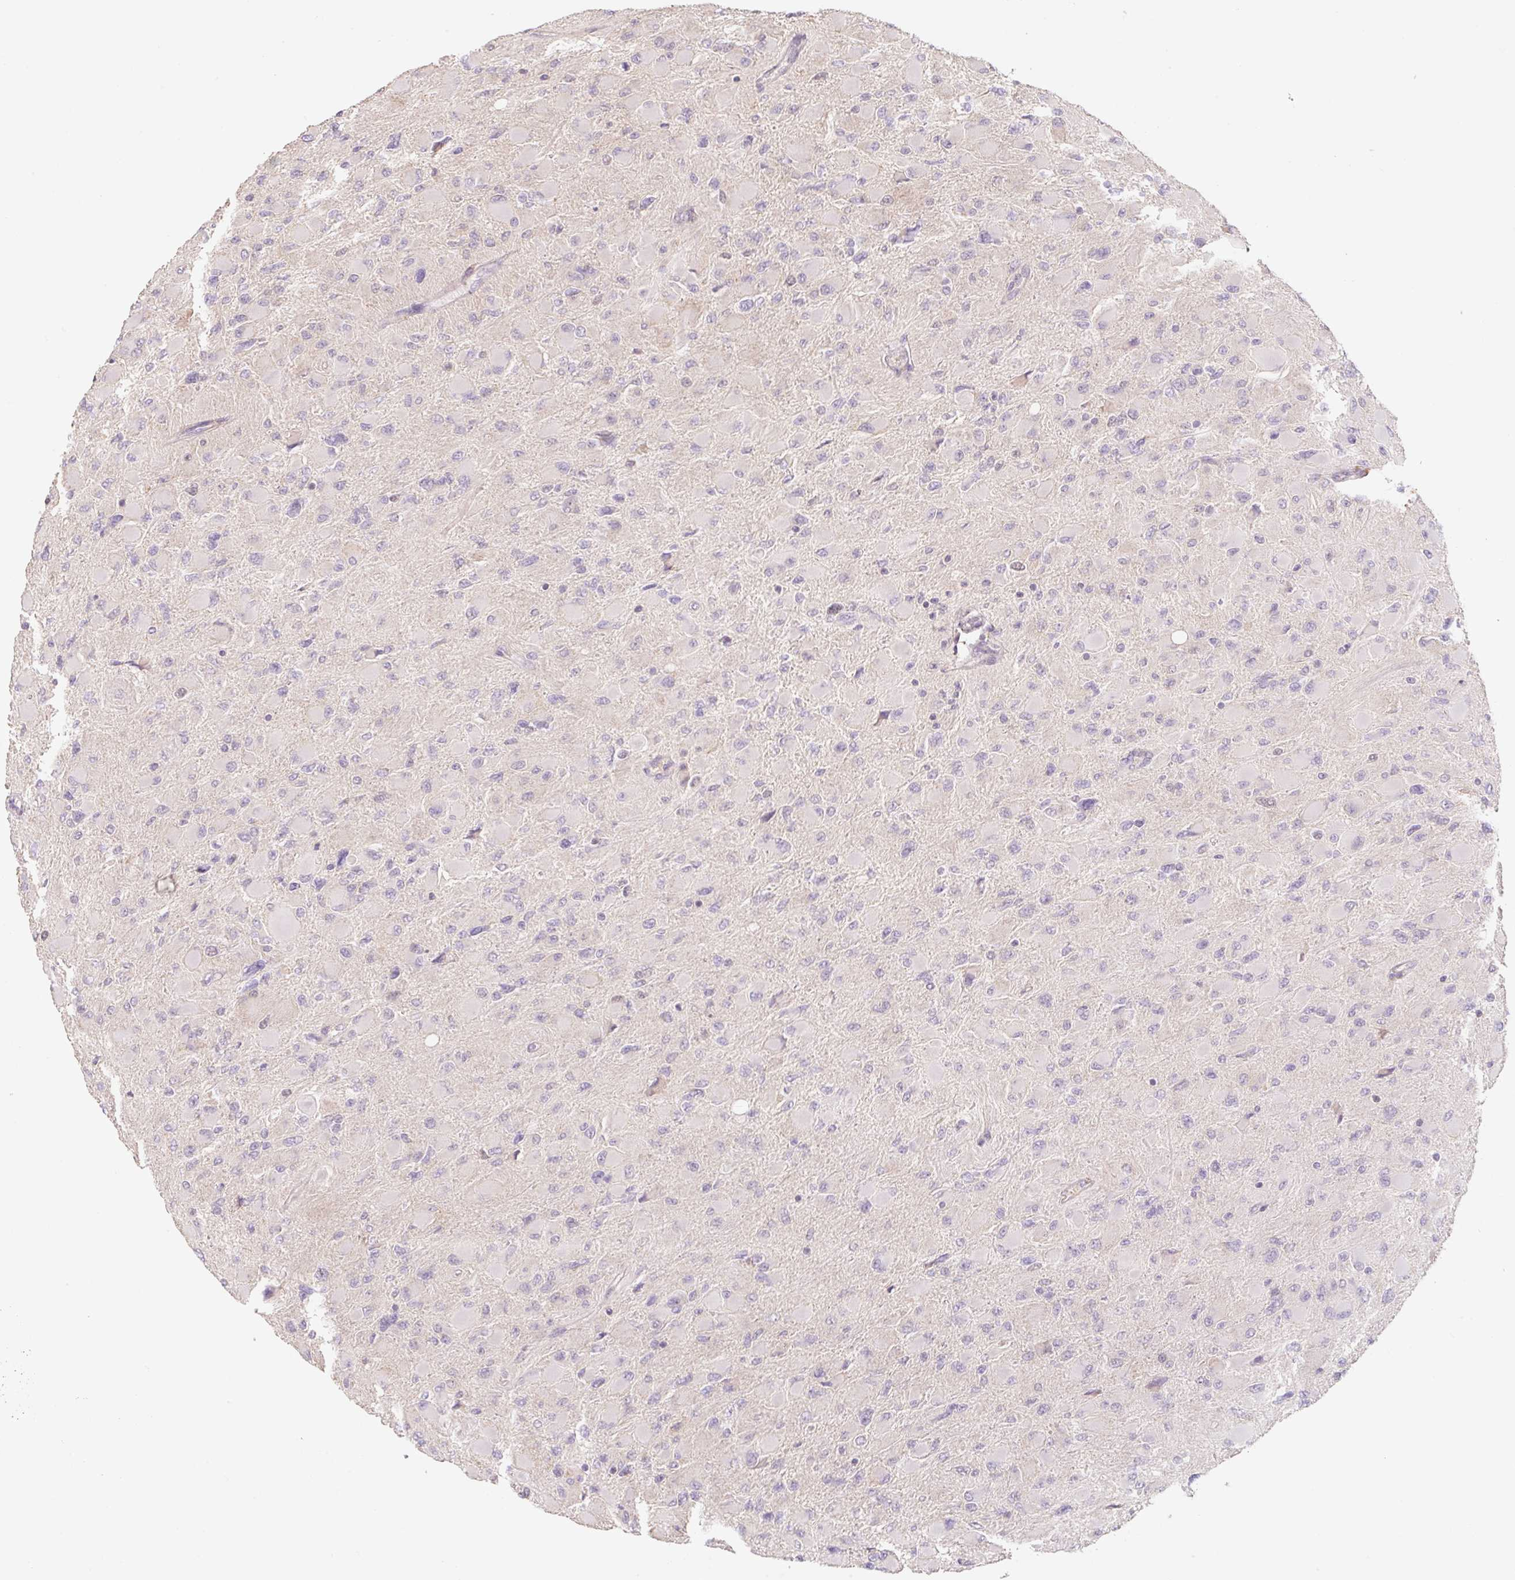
{"staining": {"intensity": "negative", "quantity": "none", "location": "none"}, "tissue": "glioma", "cell_type": "Tumor cells", "image_type": "cancer", "snomed": [{"axis": "morphology", "description": "Glioma, malignant, High grade"}, {"axis": "topography", "description": "Cerebral cortex"}], "caption": "IHC micrograph of neoplastic tissue: human glioma stained with DAB (3,3'-diaminobenzidine) exhibits no significant protein positivity in tumor cells.", "gene": "MIA2", "patient": {"sex": "female", "age": 36}}